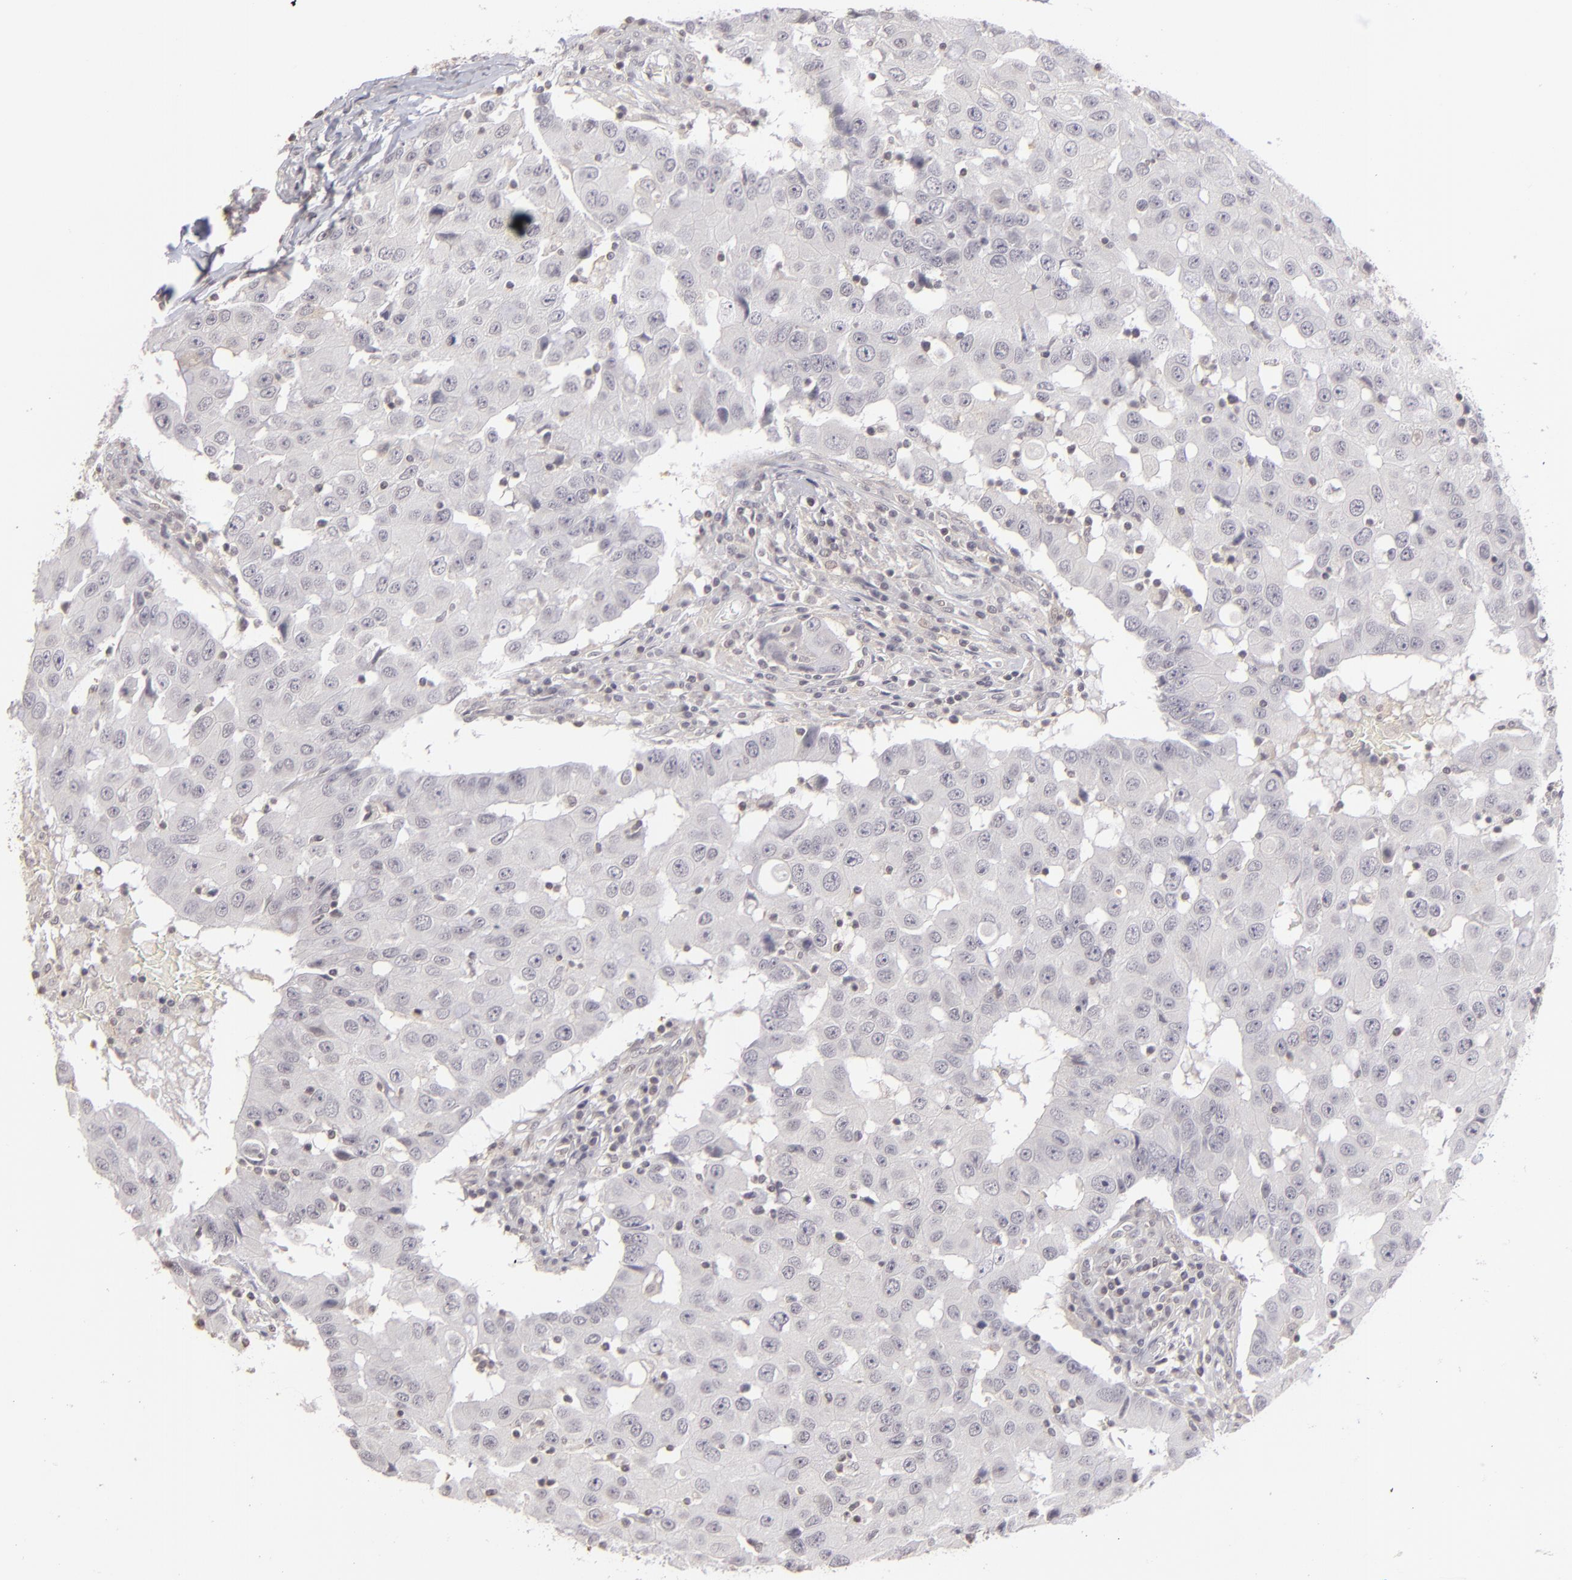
{"staining": {"intensity": "negative", "quantity": "none", "location": "none"}, "tissue": "breast cancer", "cell_type": "Tumor cells", "image_type": "cancer", "snomed": [{"axis": "morphology", "description": "Duct carcinoma"}, {"axis": "topography", "description": "Breast"}], "caption": "A high-resolution micrograph shows immunohistochemistry (IHC) staining of breast infiltrating ductal carcinoma, which exhibits no significant positivity in tumor cells.", "gene": "CLDN2", "patient": {"sex": "female", "age": 27}}